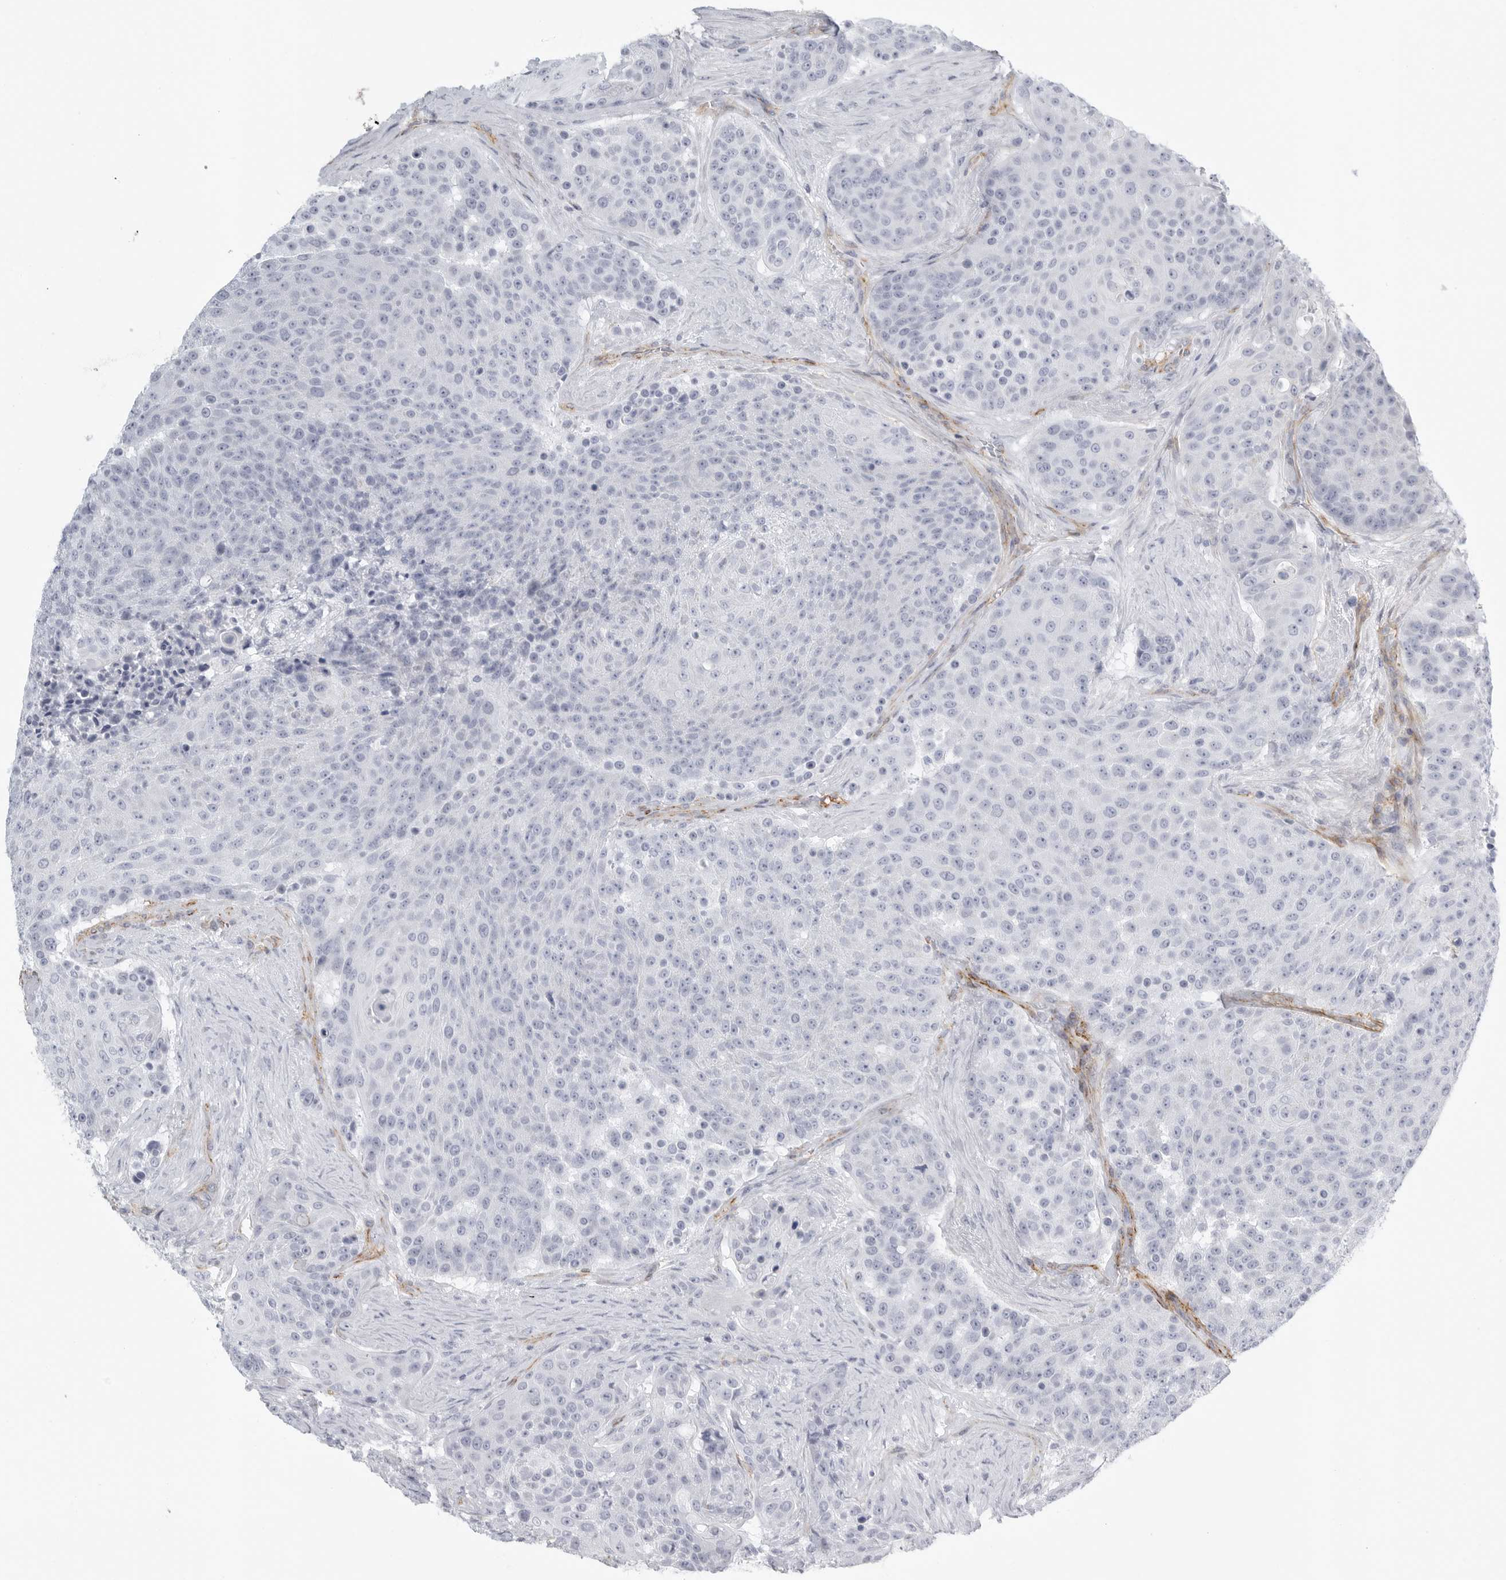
{"staining": {"intensity": "negative", "quantity": "none", "location": "none"}, "tissue": "urothelial cancer", "cell_type": "Tumor cells", "image_type": "cancer", "snomed": [{"axis": "morphology", "description": "Urothelial carcinoma, High grade"}, {"axis": "topography", "description": "Urinary bladder"}], "caption": "High-grade urothelial carcinoma was stained to show a protein in brown. There is no significant positivity in tumor cells. (Stains: DAB immunohistochemistry (IHC) with hematoxylin counter stain, Microscopy: brightfield microscopy at high magnification).", "gene": "TNR", "patient": {"sex": "female", "age": 63}}